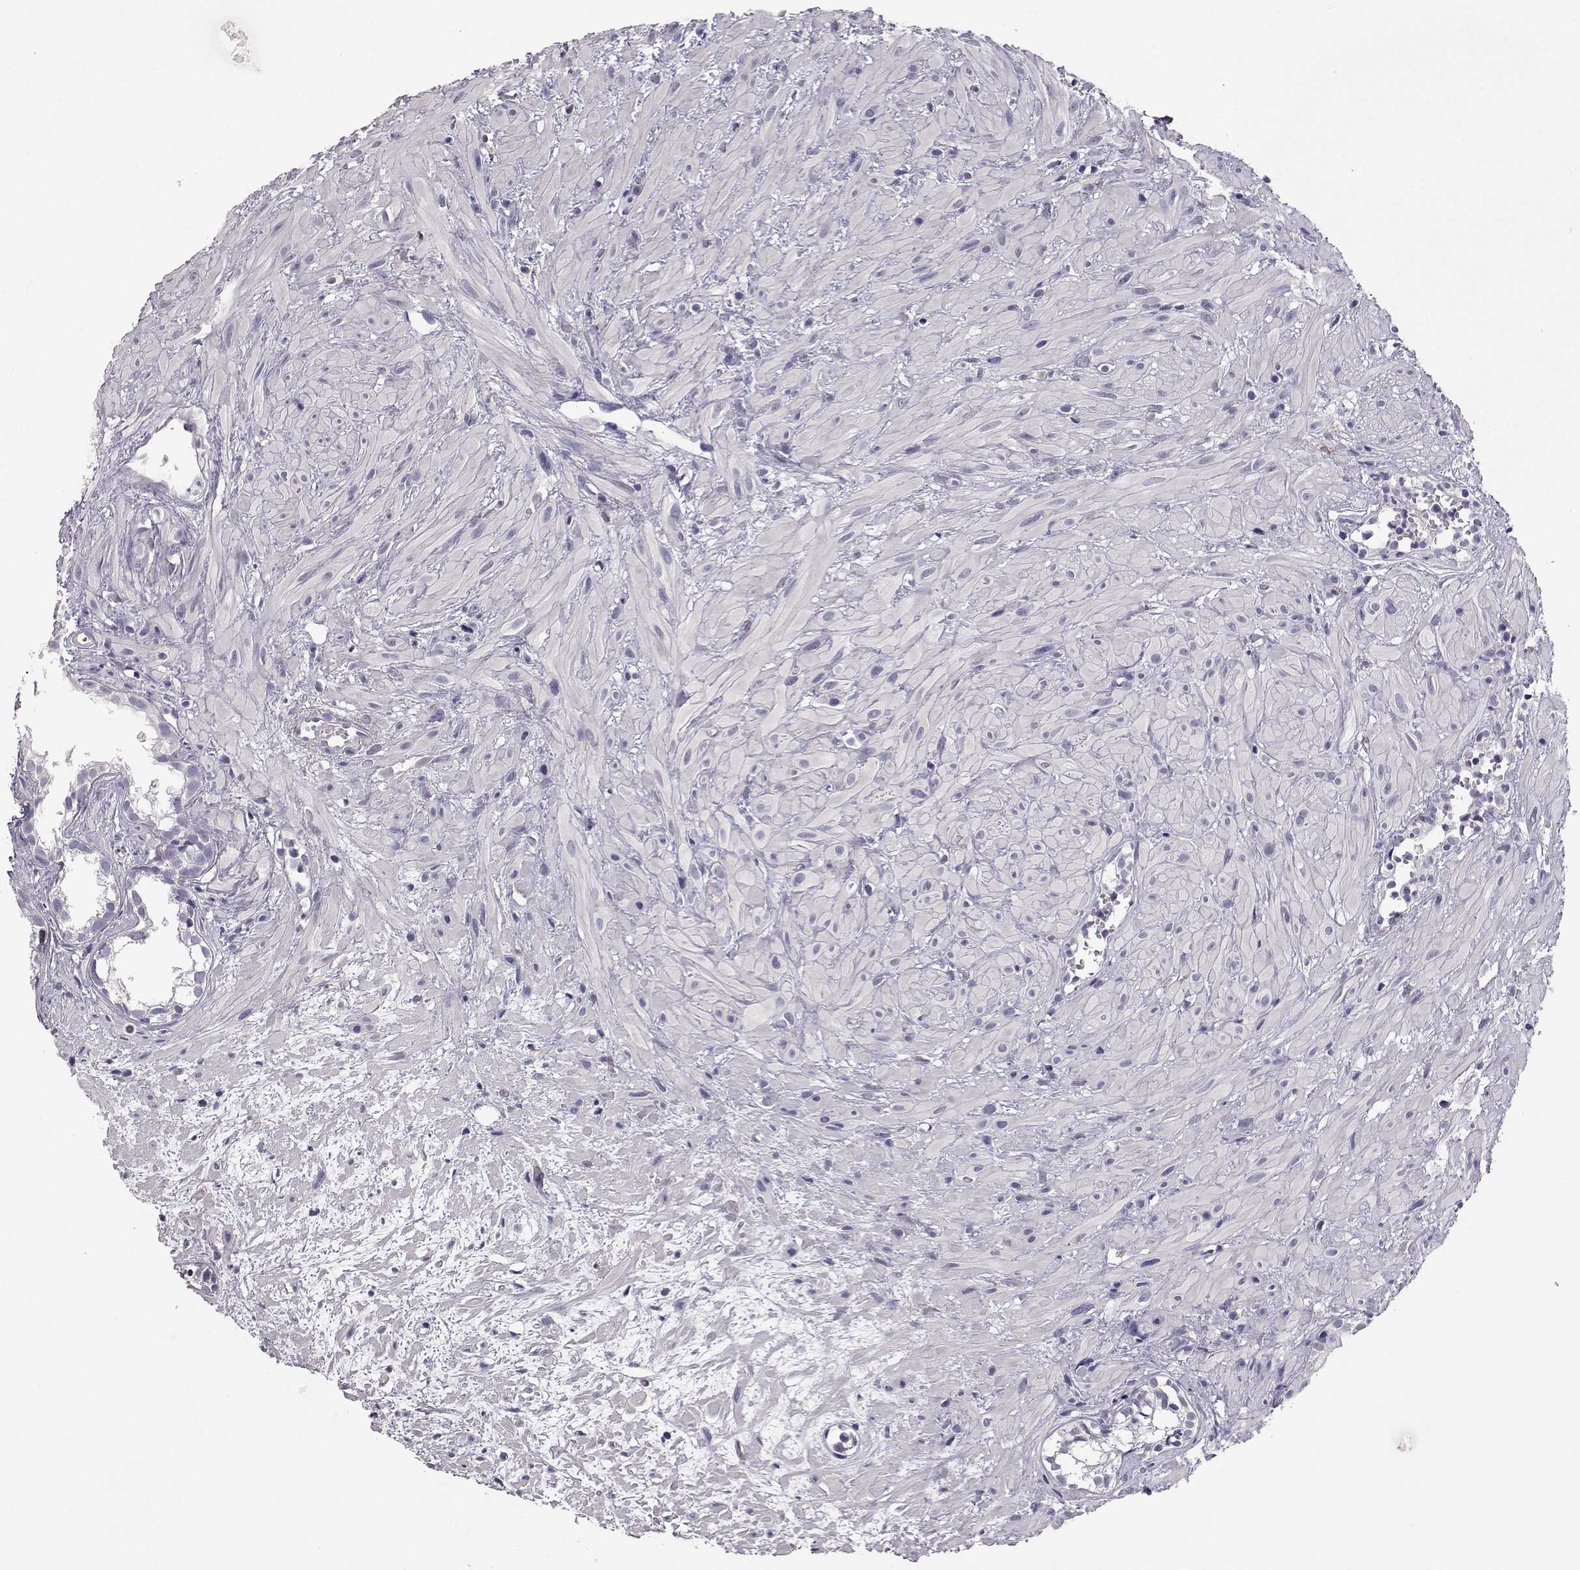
{"staining": {"intensity": "negative", "quantity": "none", "location": "none"}, "tissue": "prostate cancer", "cell_type": "Tumor cells", "image_type": "cancer", "snomed": [{"axis": "morphology", "description": "Adenocarcinoma, High grade"}, {"axis": "topography", "description": "Prostate"}], "caption": "High power microscopy histopathology image of an immunohistochemistry (IHC) image of prostate cancer, revealing no significant expression in tumor cells. Brightfield microscopy of immunohistochemistry stained with DAB (3,3'-diaminobenzidine) (brown) and hematoxylin (blue), captured at high magnification.", "gene": "AKR1B1", "patient": {"sex": "male", "age": 79}}